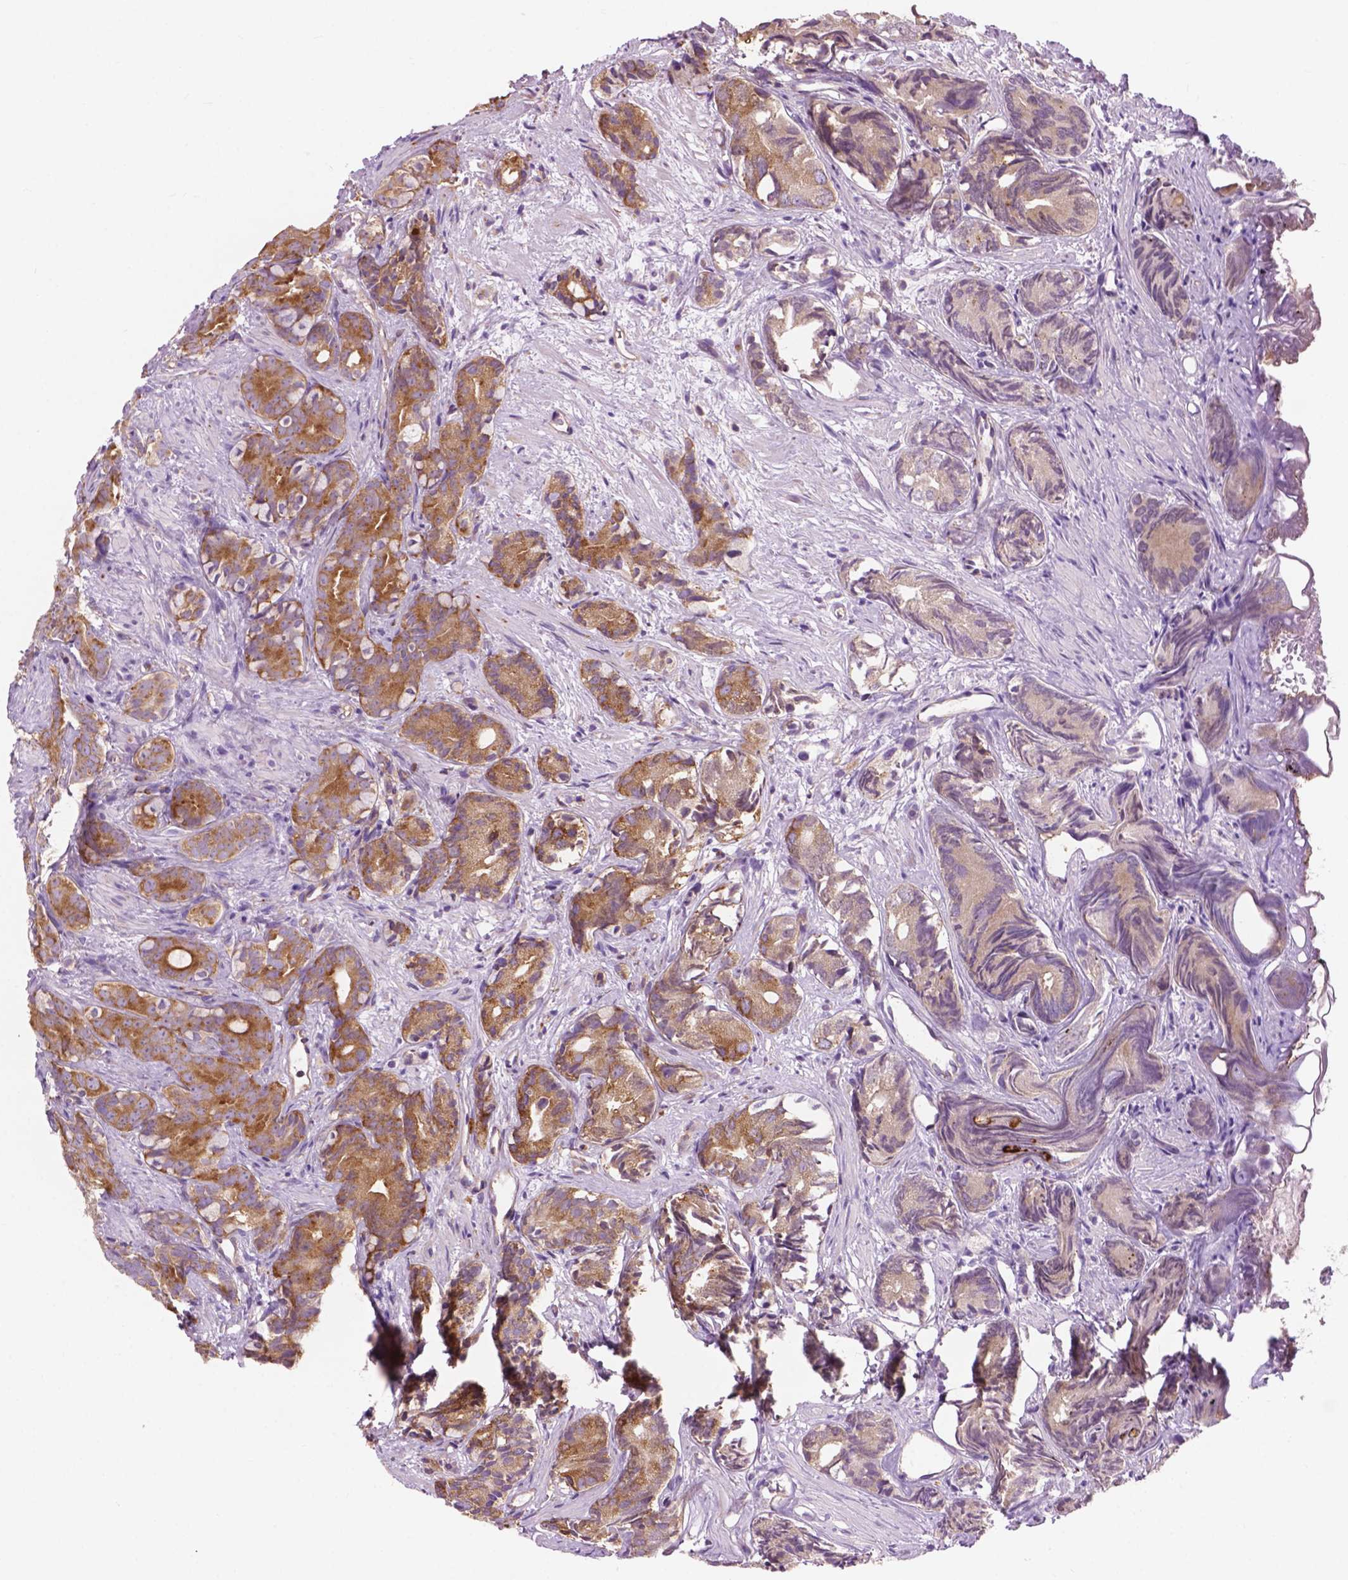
{"staining": {"intensity": "moderate", "quantity": ">75%", "location": "cytoplasmic/membranous"}, "tissue": "prostate cancer", "cell_type": "Tumor cells", "image_type": "cancer", "snomed": [{"axis": "morphology", "description": "Adenocarcinoma, High grade"}, {"axis": "topography", "description": "Prostate"}], "caption": "A micrograph of prostate adenocarcinoma (high-grade) stained for a protein displays moderate cytoplasmic/membranous brown staining in tumor cells.", "gene": "RPL37A", "patient": {"sex": "male", "age": 84}}